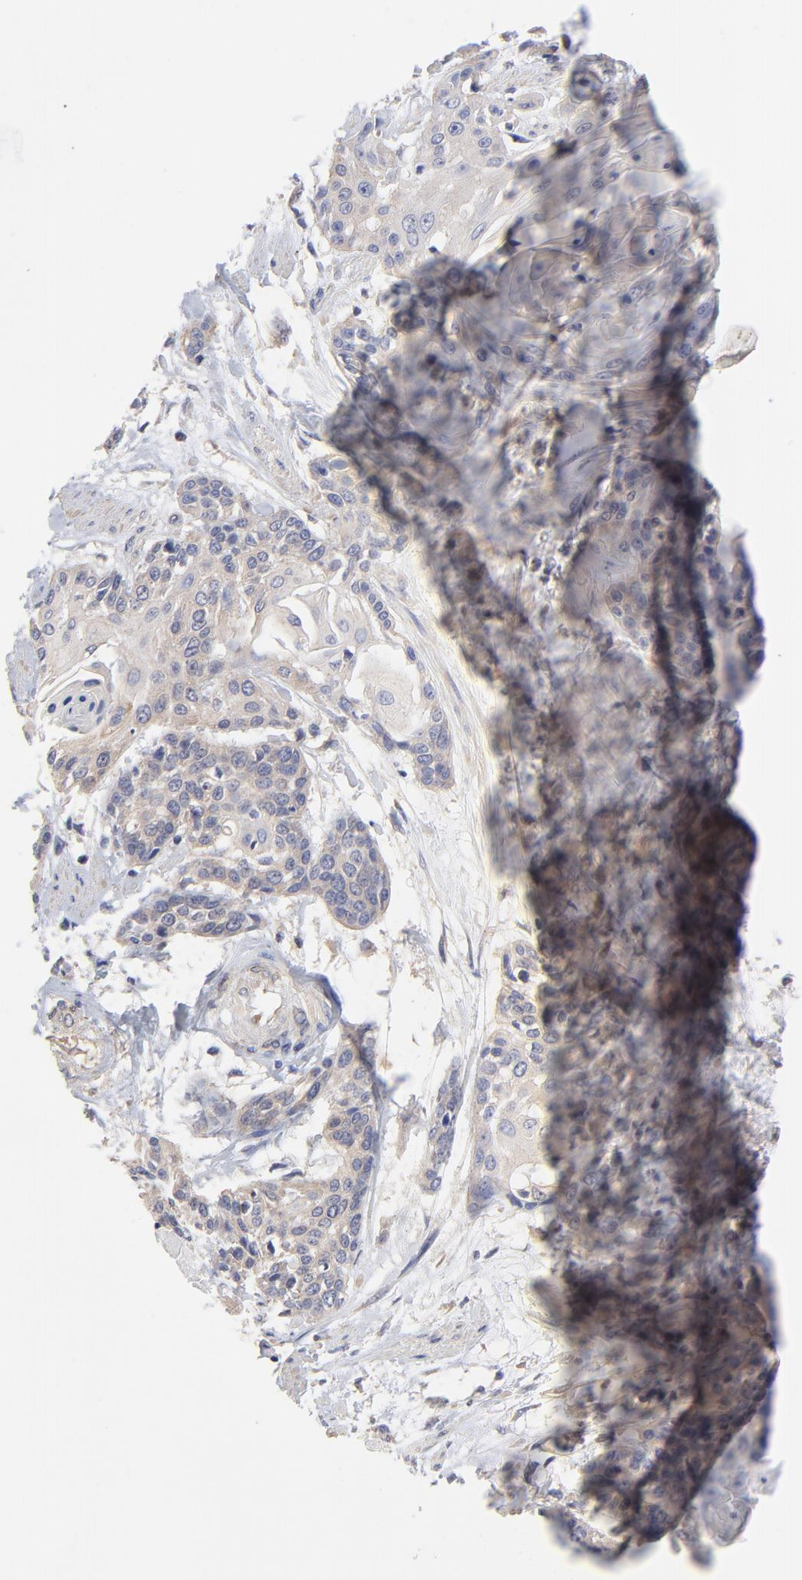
{"staining": {"intensity": "weak", "quantity": ">75%", "location": "cytoplasmic/membranous"}, "tissue": "cervical cancer", "cell_type": "Tumor cells", "image_type": "cancer", "snomed": [{"axis": "morphology", "description": "Squamous cell carcinoma, NOS"}, {"axis": "topography", "description": "Cervix"}], "caption": "An immunohistochemistry (IHC) micrograph of tumor tissue is shown. Protein staining in brown highlights weak cytoplasmic/membranous positivity in cervical squamous cell carcinoma within tumor cells.", "gene": "PCMT1", "patient": {"sex": "female", "age": 57}}